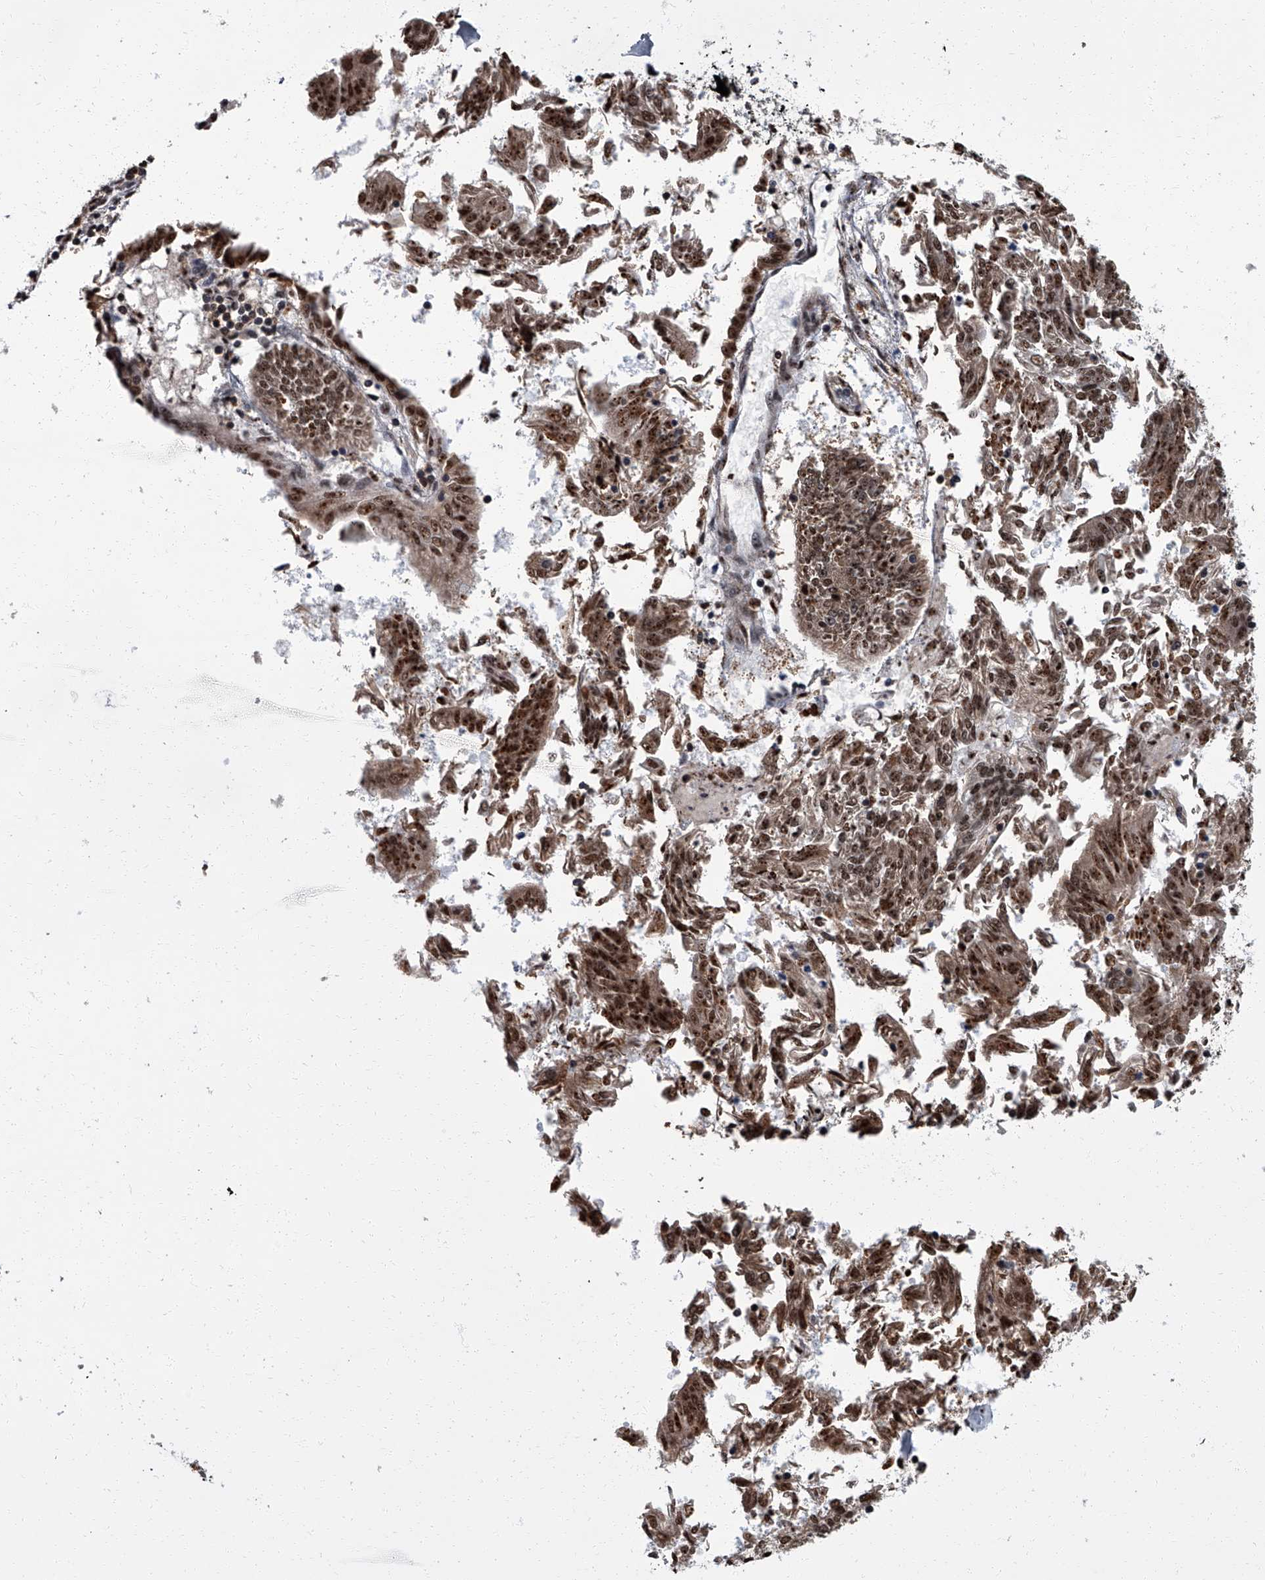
{"staining": {"intensity": "strong", "quantity": ">75%", "location": "cytoplasmic/membranous,nuclear"}, "tissue": "endometrial cancer", "cell_type": "Tumor cells", "image_type": "cancer", "snomed": [{"axis": "morphology", "description": "Adenocarcinoma, NOS"}, {"axis": "topography", "description": "Endometrium"}], "caption": "Endometrial cancer was stained to show a protein in brown. There is high levels of strong cytoplasmic/membranous and nuclear staining in about >75% of tumor cells.", "gene": "ZNF518B", "patient": {"sex": "female", "age": 58}}